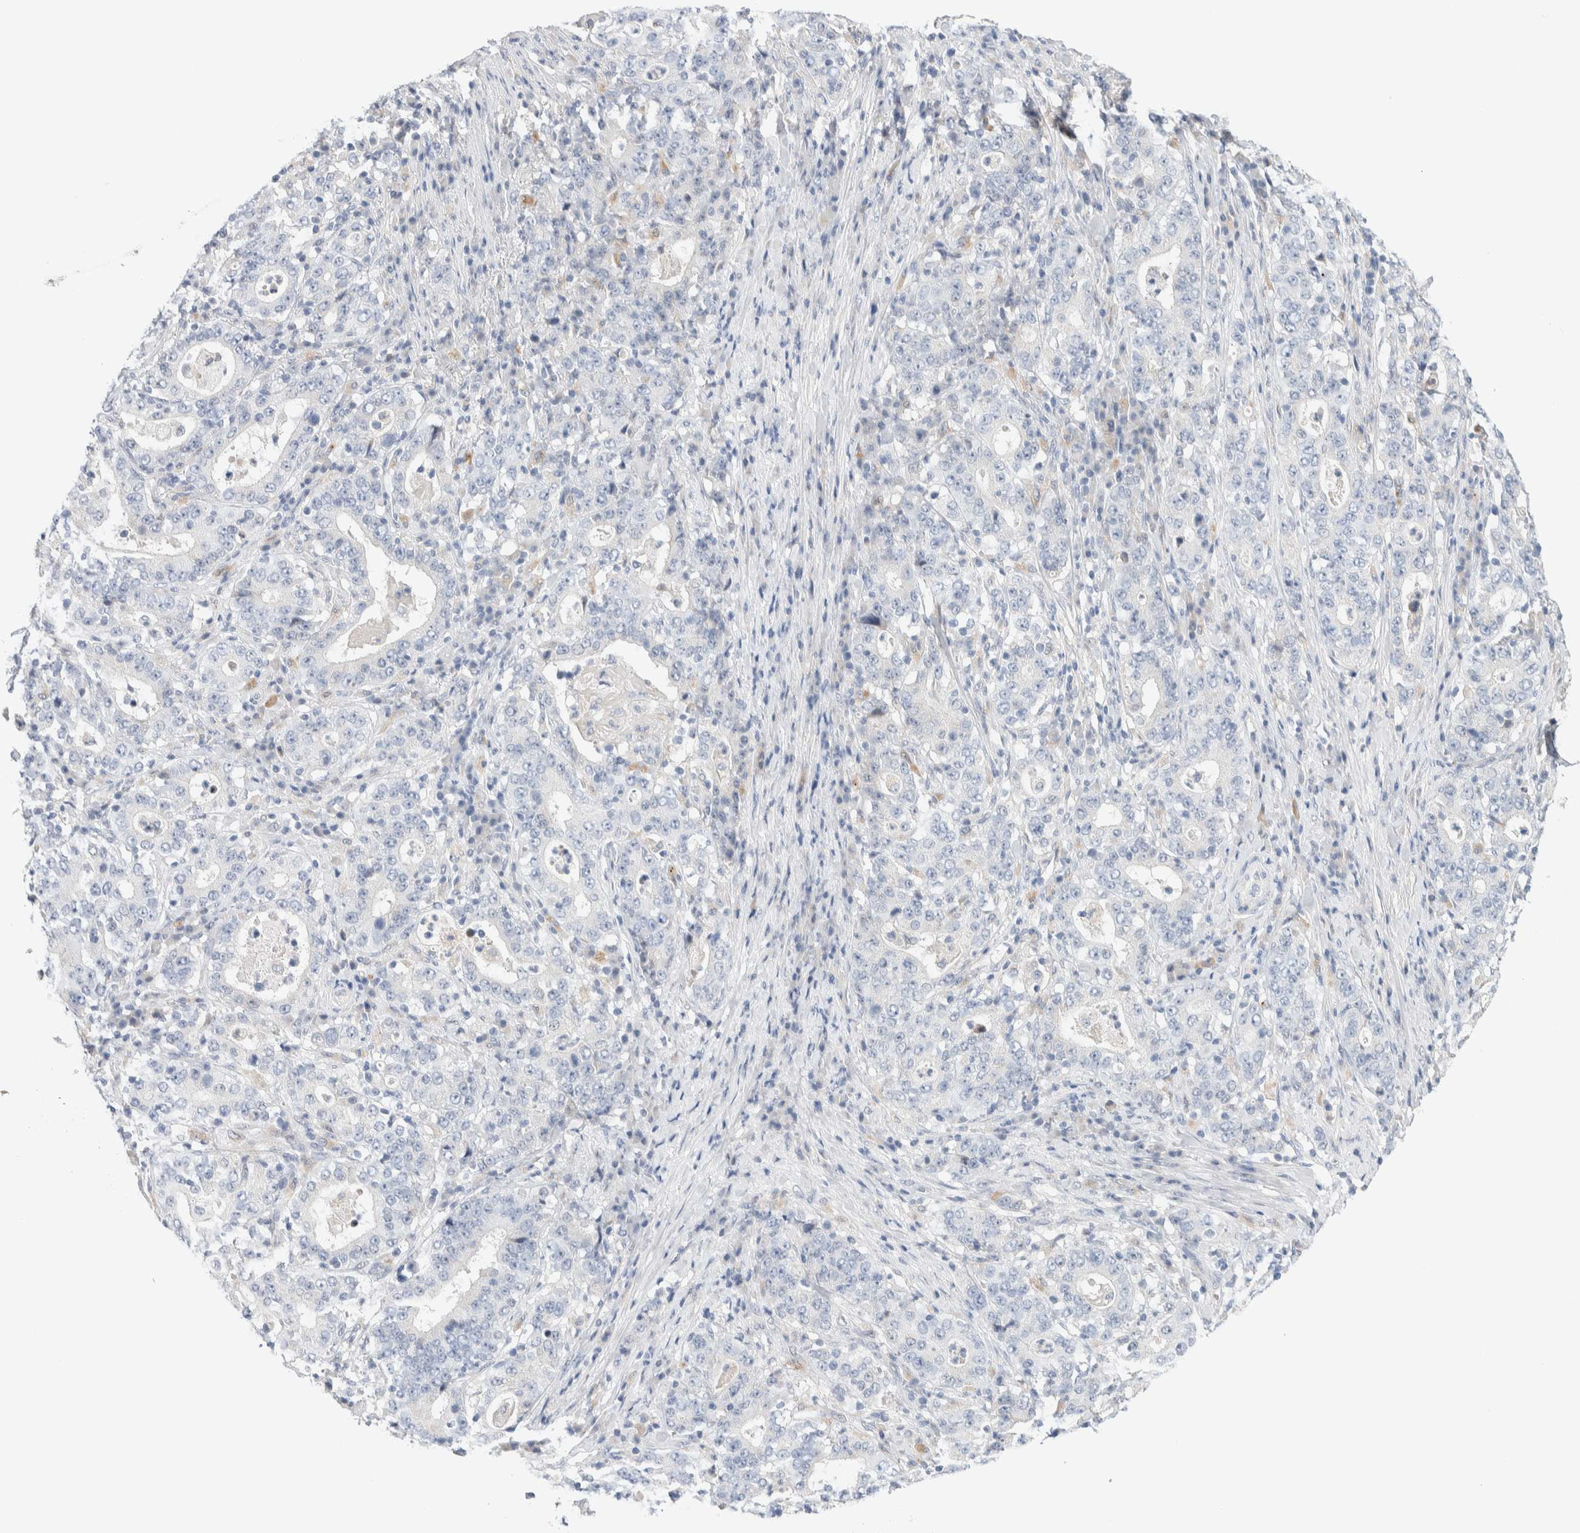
{"staining": {"intensity": "negative", "quantity": "none", "location": "none"}, "tissue": "stomach cancer", "cell_type": "Tumor cells", "image_type": "cancer", "snomed": [{"axis": "morphology", "description": "Normal tissue, NOS"}, {"axis": "morphology", "description": "Adenocarcinoma, NOS"}, {"axis": "topography", "description": "Stomach, upper"}, {"axis": "topography", "description": "Stomach"}], "caption": "This photomicrograph is of stomach adenocarcinoma stained with immunohistochemistry (IHC) to label a protein in brown with the nuclei are counter-stained blue. There is no expression in tumor cells. (DAB (3,3'-diaminobenzidine) IHC, high magnification).", "gene": "DNAJB6", "patient": {"sex": "male", "age": 59}}